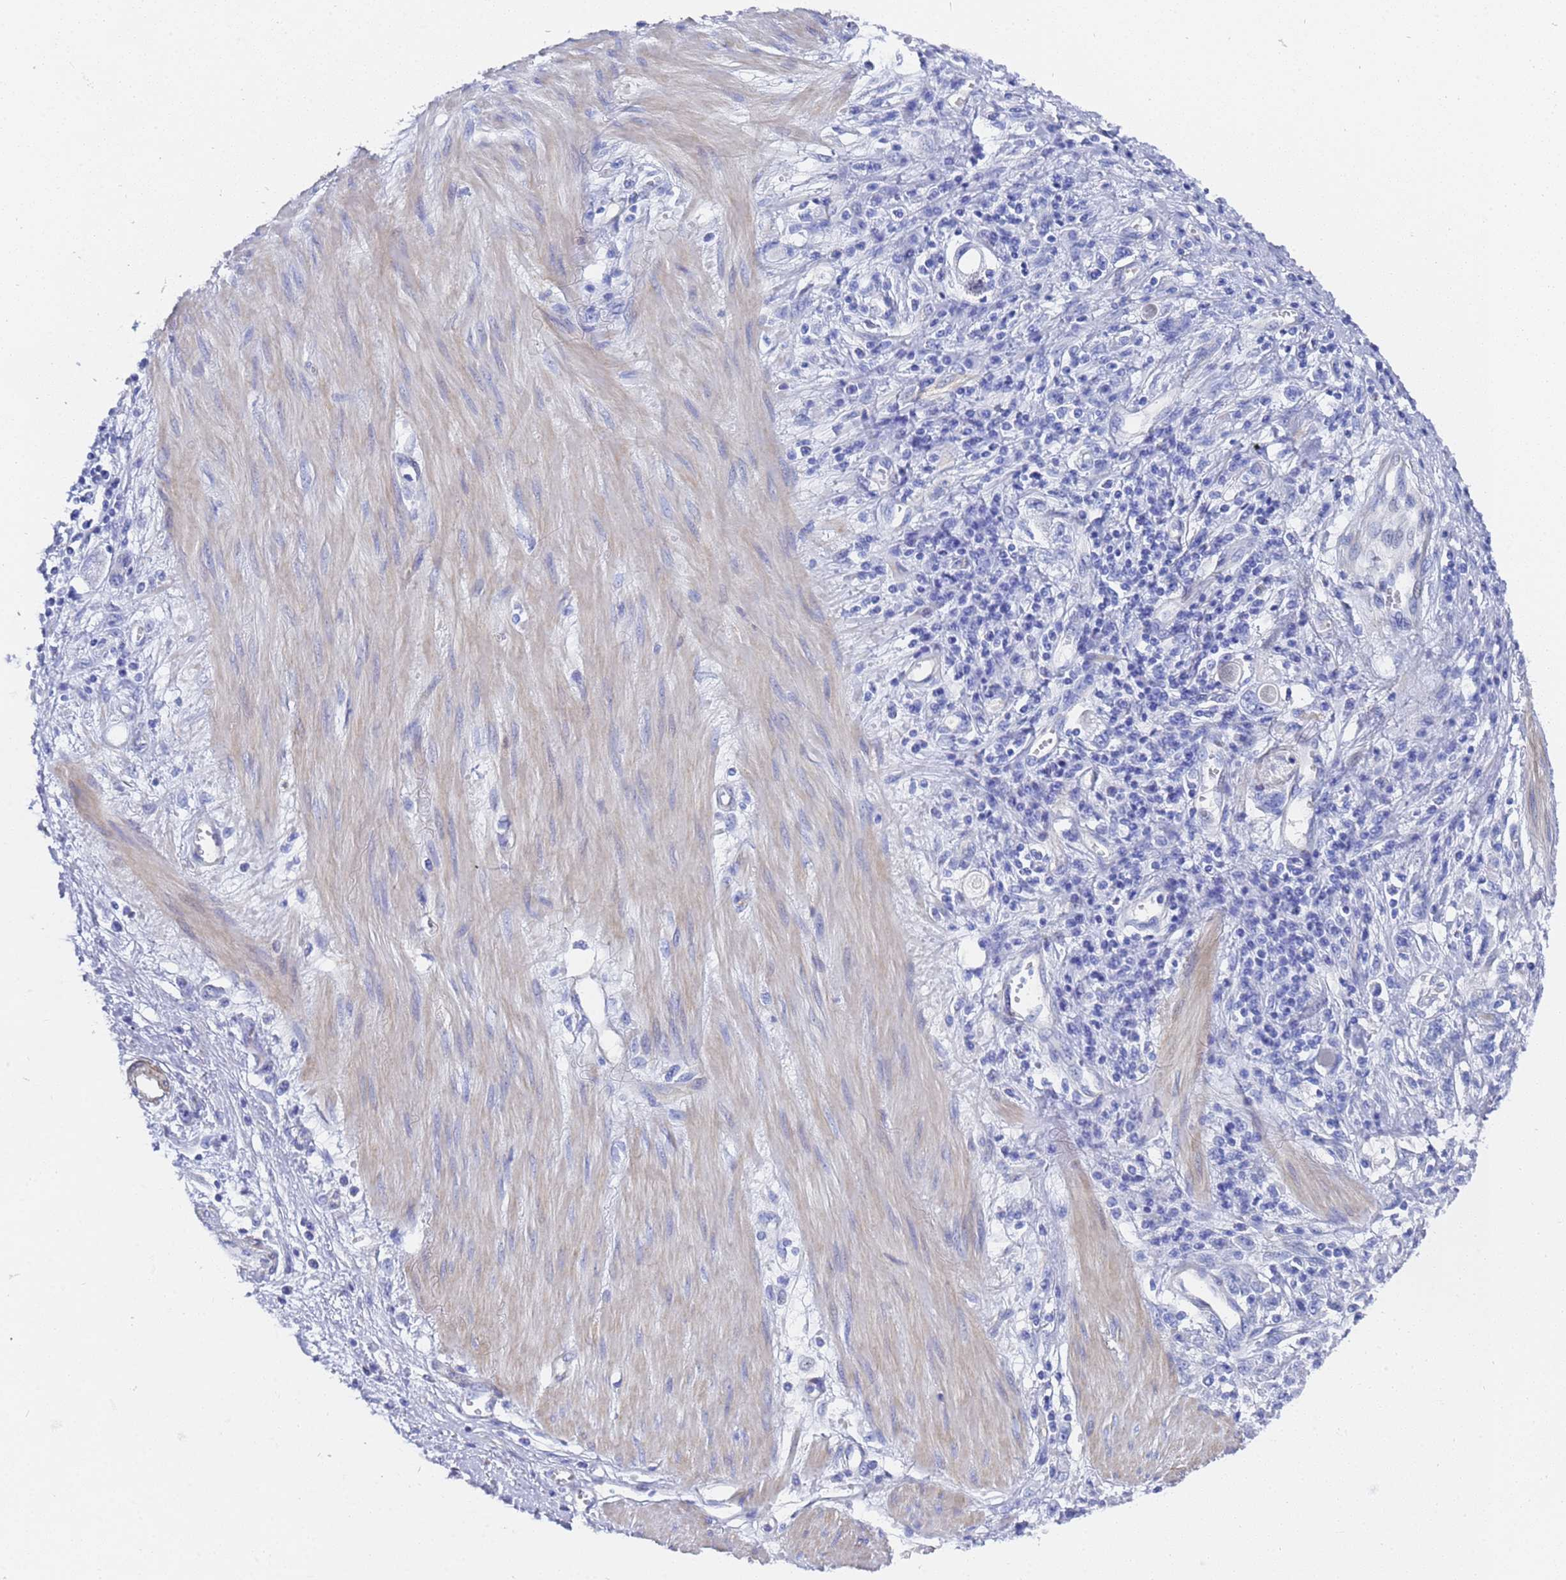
{"staining": {"intensity": "negative", "quantity": "none", "location": "none"}, "tissue": "stomach cancer", "cell_type": "Tumor cells", "image_type": "cancer", "snomed": [{"axis": "morphology", "description": "Adenocarcinoma, NOS"}, {"axis": "topography", "description": "Stomach"}], "caption": "Tumor cells show no significant protein positivity in adenocarcinoma (stomach).", "gene": "TUBB1", "patient": {"sex": "female", "age": 76}}